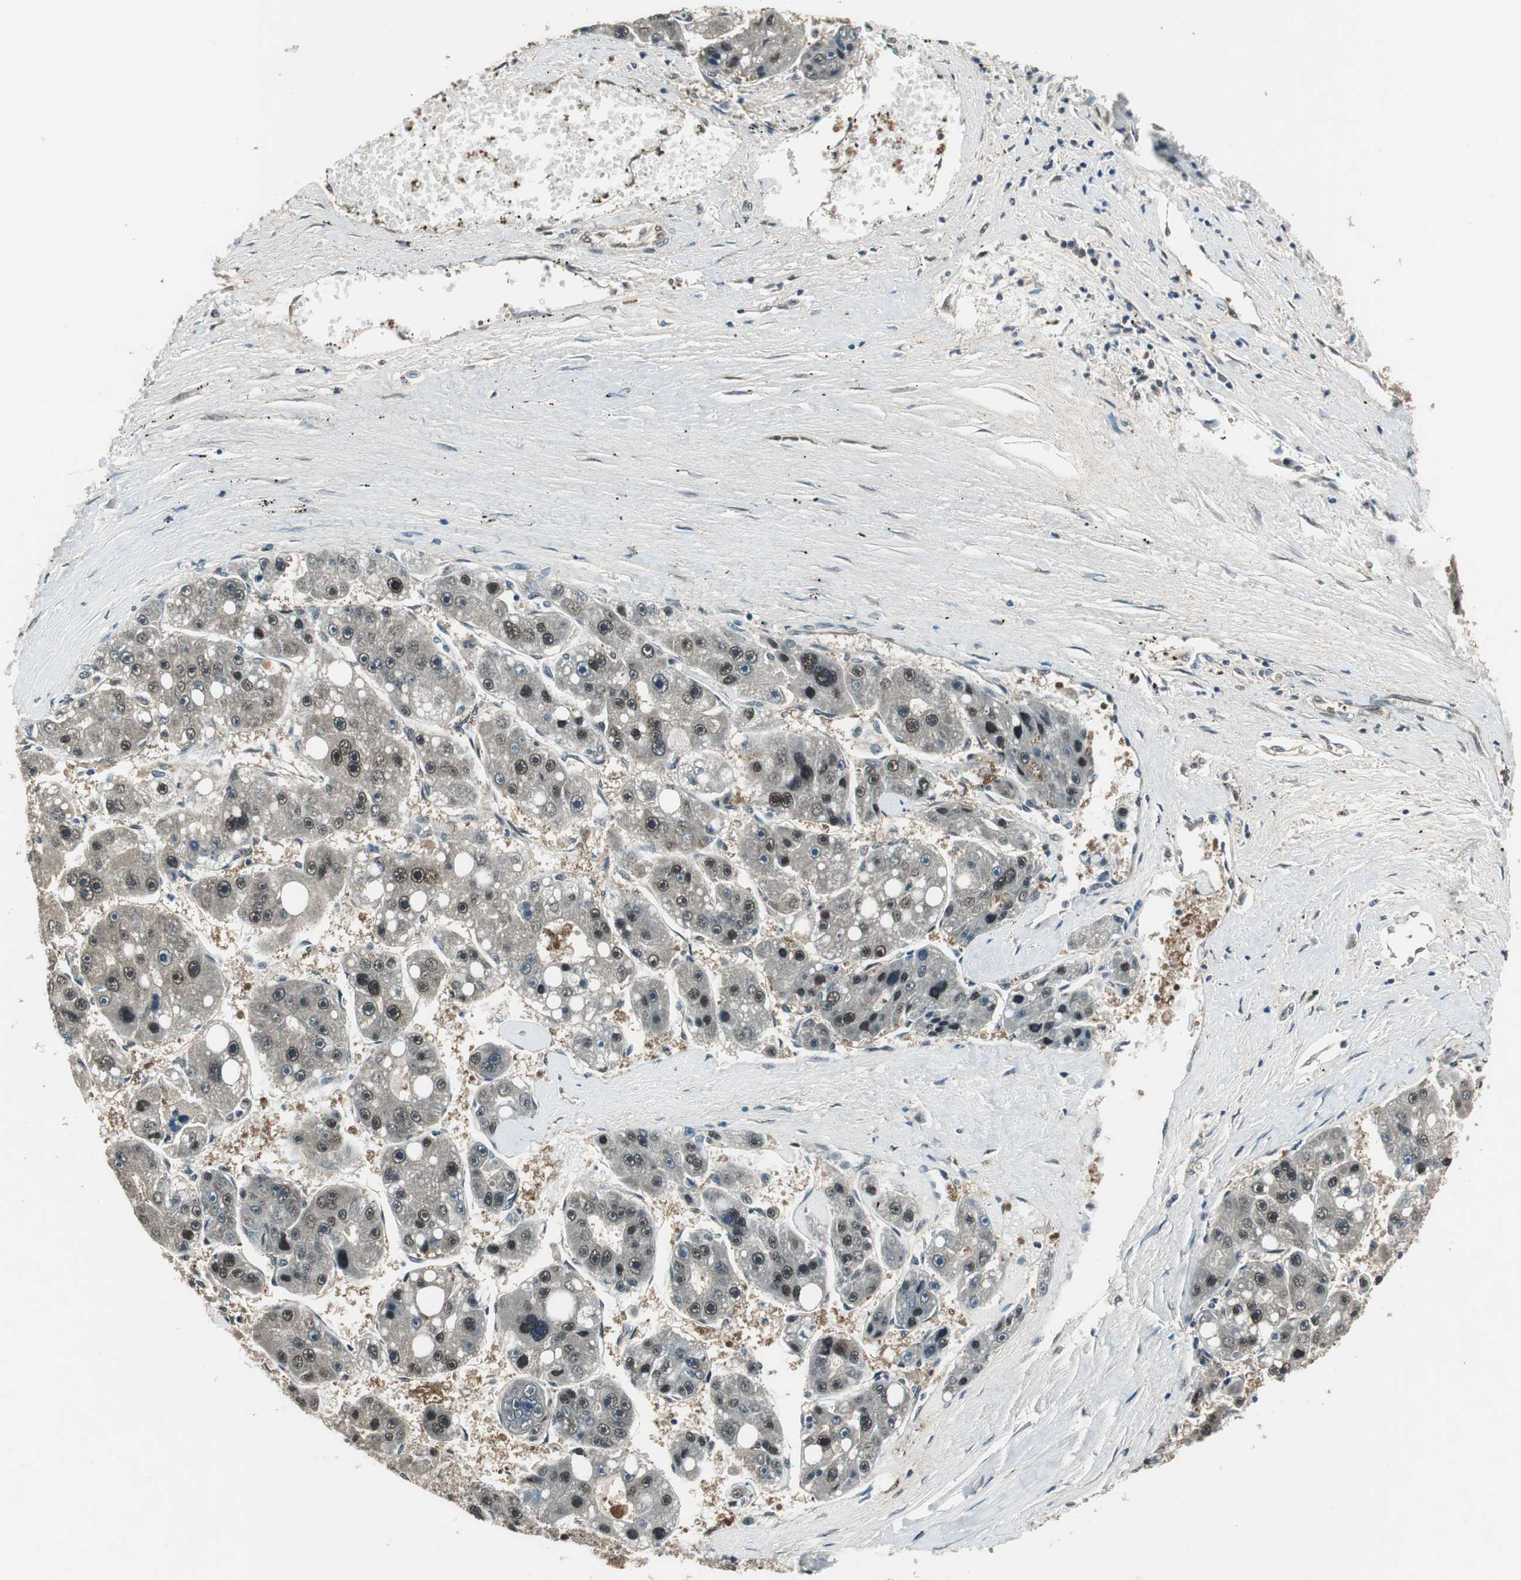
{"staining": {"intensity": "weak", "quantity": "25%-75%", "location": "nuclear"}, "tissue": "liver cancer", "cell_type": "Tumor cells", "image_type": "cancer", "snomed": [{"axis": "morphology", "description": "Carcinoma, Hepatocellular, NOS"}, {"axis": "topography", "description": "Liver"}], "caption": "Protein expression by immunohistochemistry (IHC) displays weak nuclear positivity in approximately 25%-75% of tumor cells in liver cancer (hepatocellular carcinoma).", "gene": "PSMB4", "patient": {"sex": "female", "age": 61}}